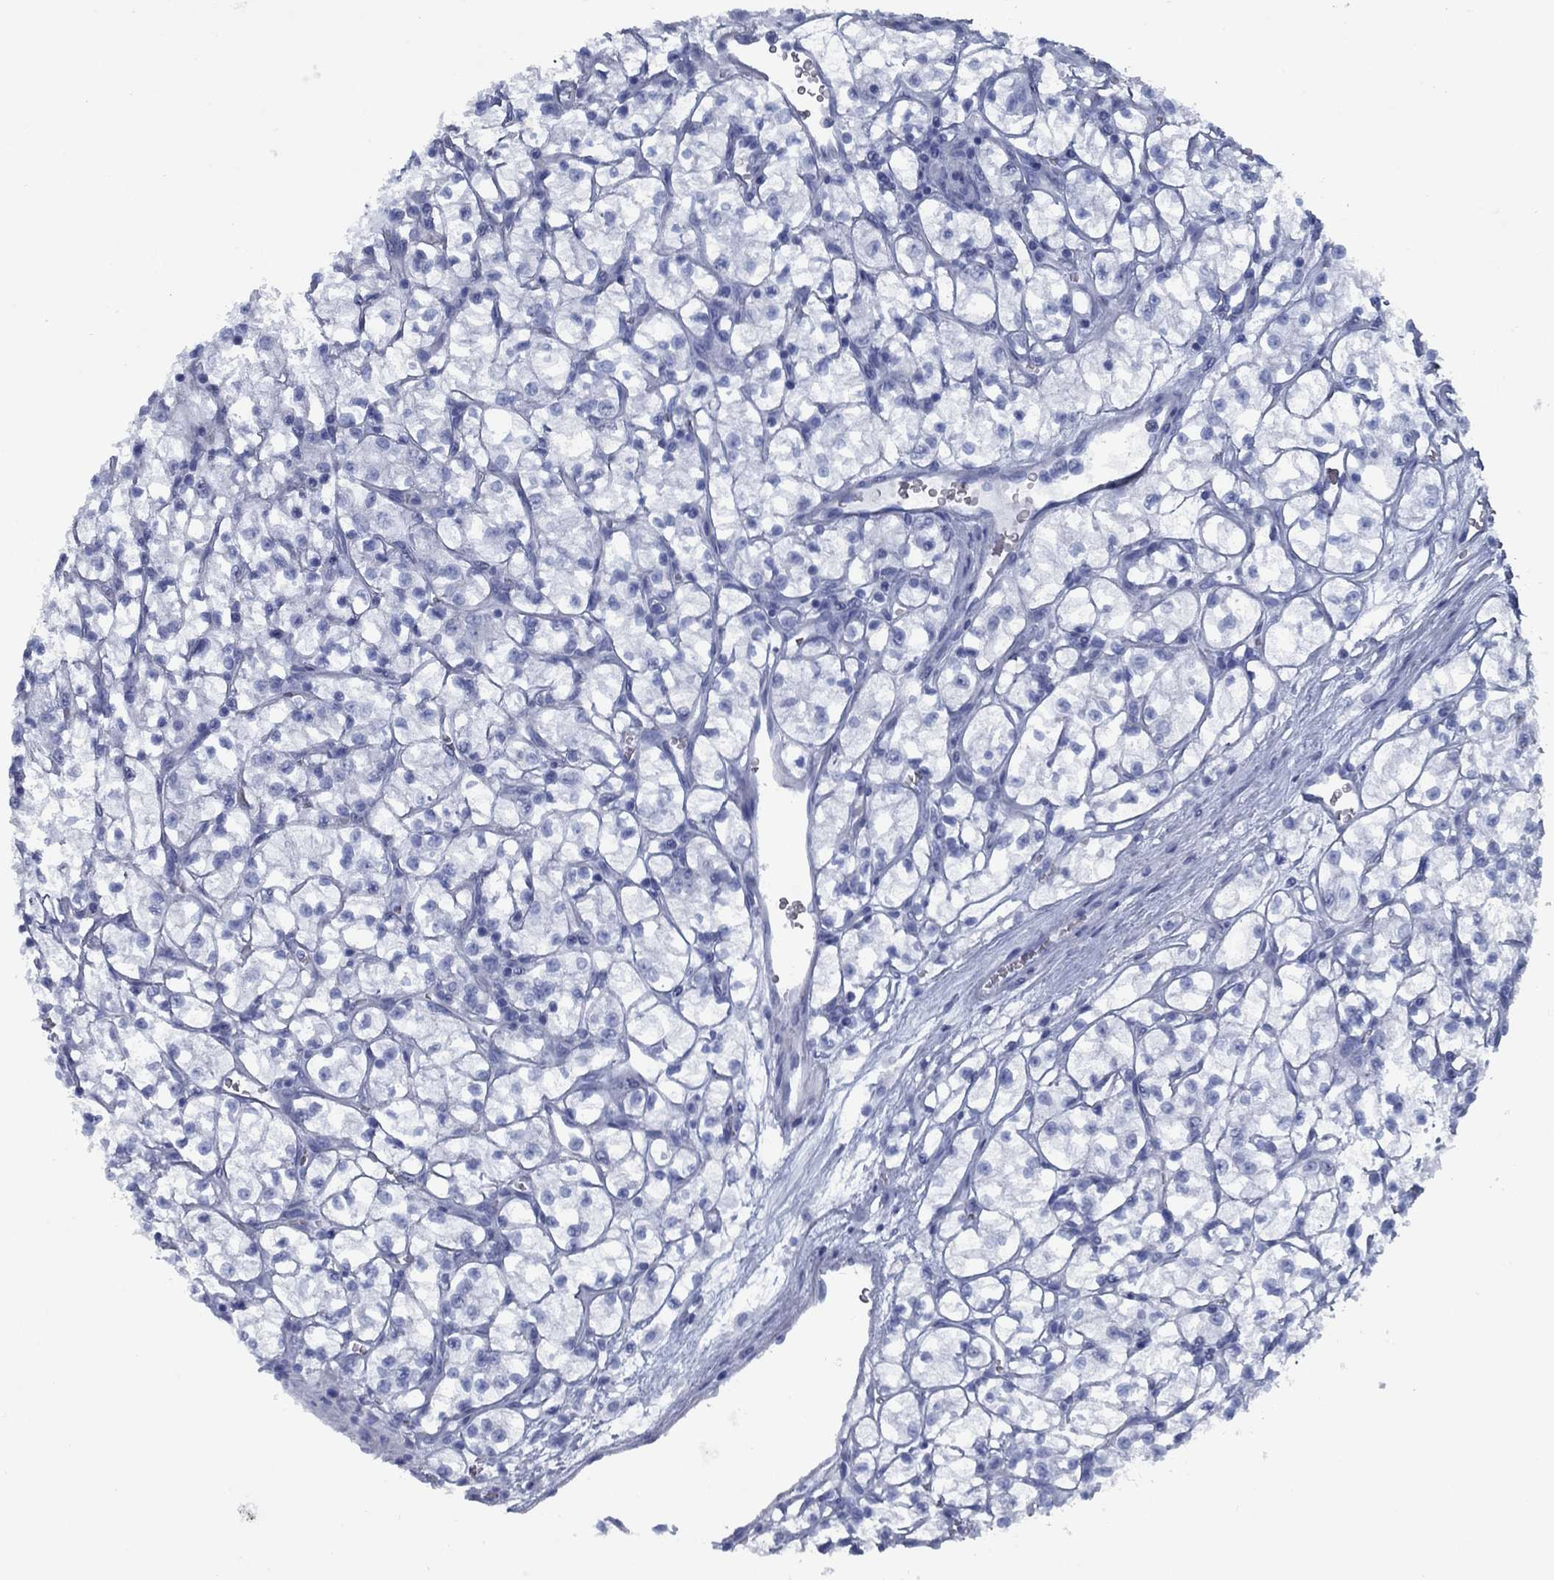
{"staining": {"intensity": "negative", "quantity": "none", "location": "none"}, "tissue": "renal cancer", "cell_type": "Tumor cells", "image_type": "cancer", "snomed": [{"axis": "morphology", "description": "Adenocarcinoma, NOS"}, {"axis": "topography", "description": "Kidney"}], "caption": "The photomicrograph shows no significant expression in tumor cells of renal cancer.", "gene": "PNMA8A", "patient": {"sex": "female", "age": 64}}